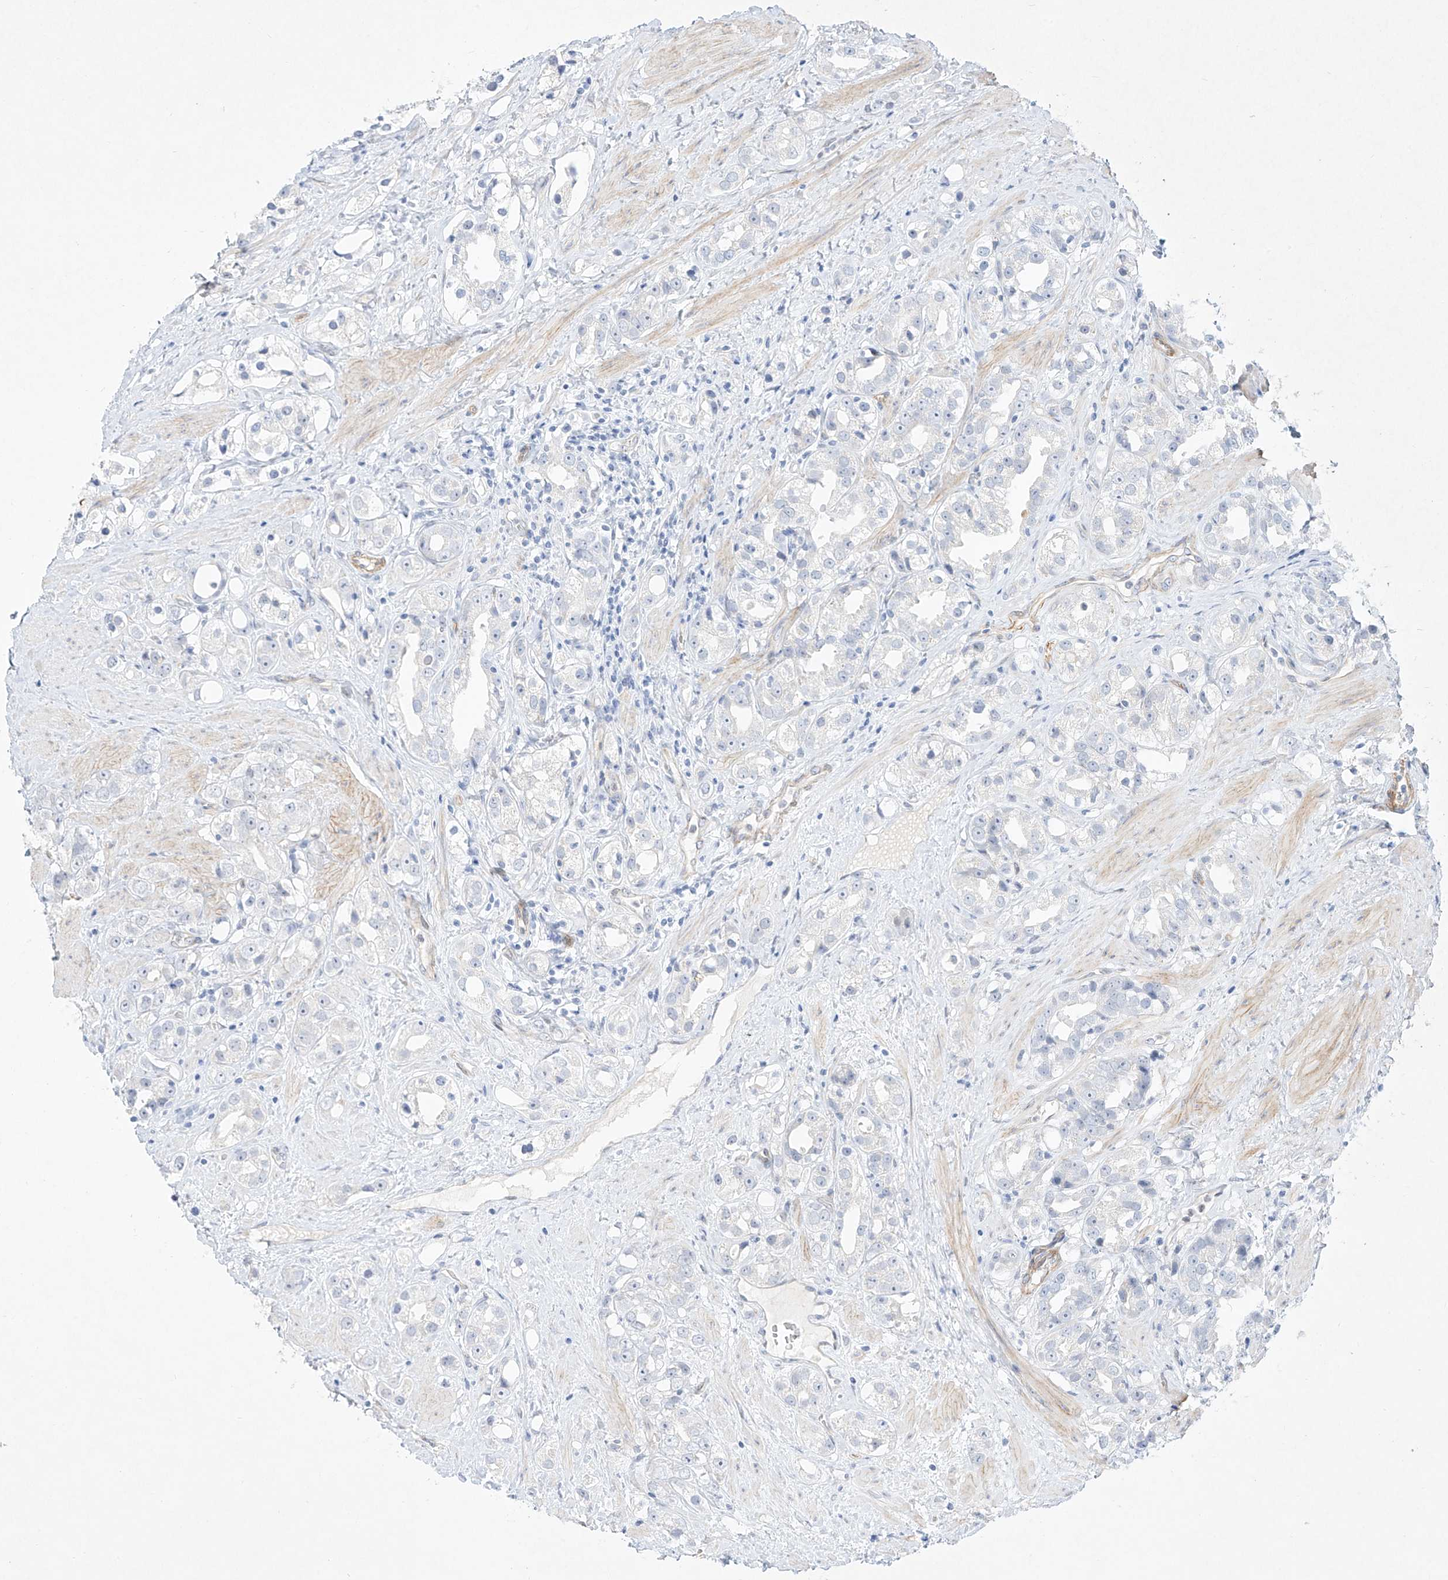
{"staining": {"intensity": "negative", "quantity": "none", "location": "none"}, "tissue": "prostate cancer", "cell_type": "Tumor cells", "image_type": "cancer", "snomed": [{"axis": "morphology", "description": "Adenocarcinoma, NOS"}, {"axis": "topography", "description": "Prostate"}], "caption": "IHC of human prostate cancer exhibits no positivity in tumor cells.", "gene": "REEP2", "patient": {"sex": "male", "age": 79}}